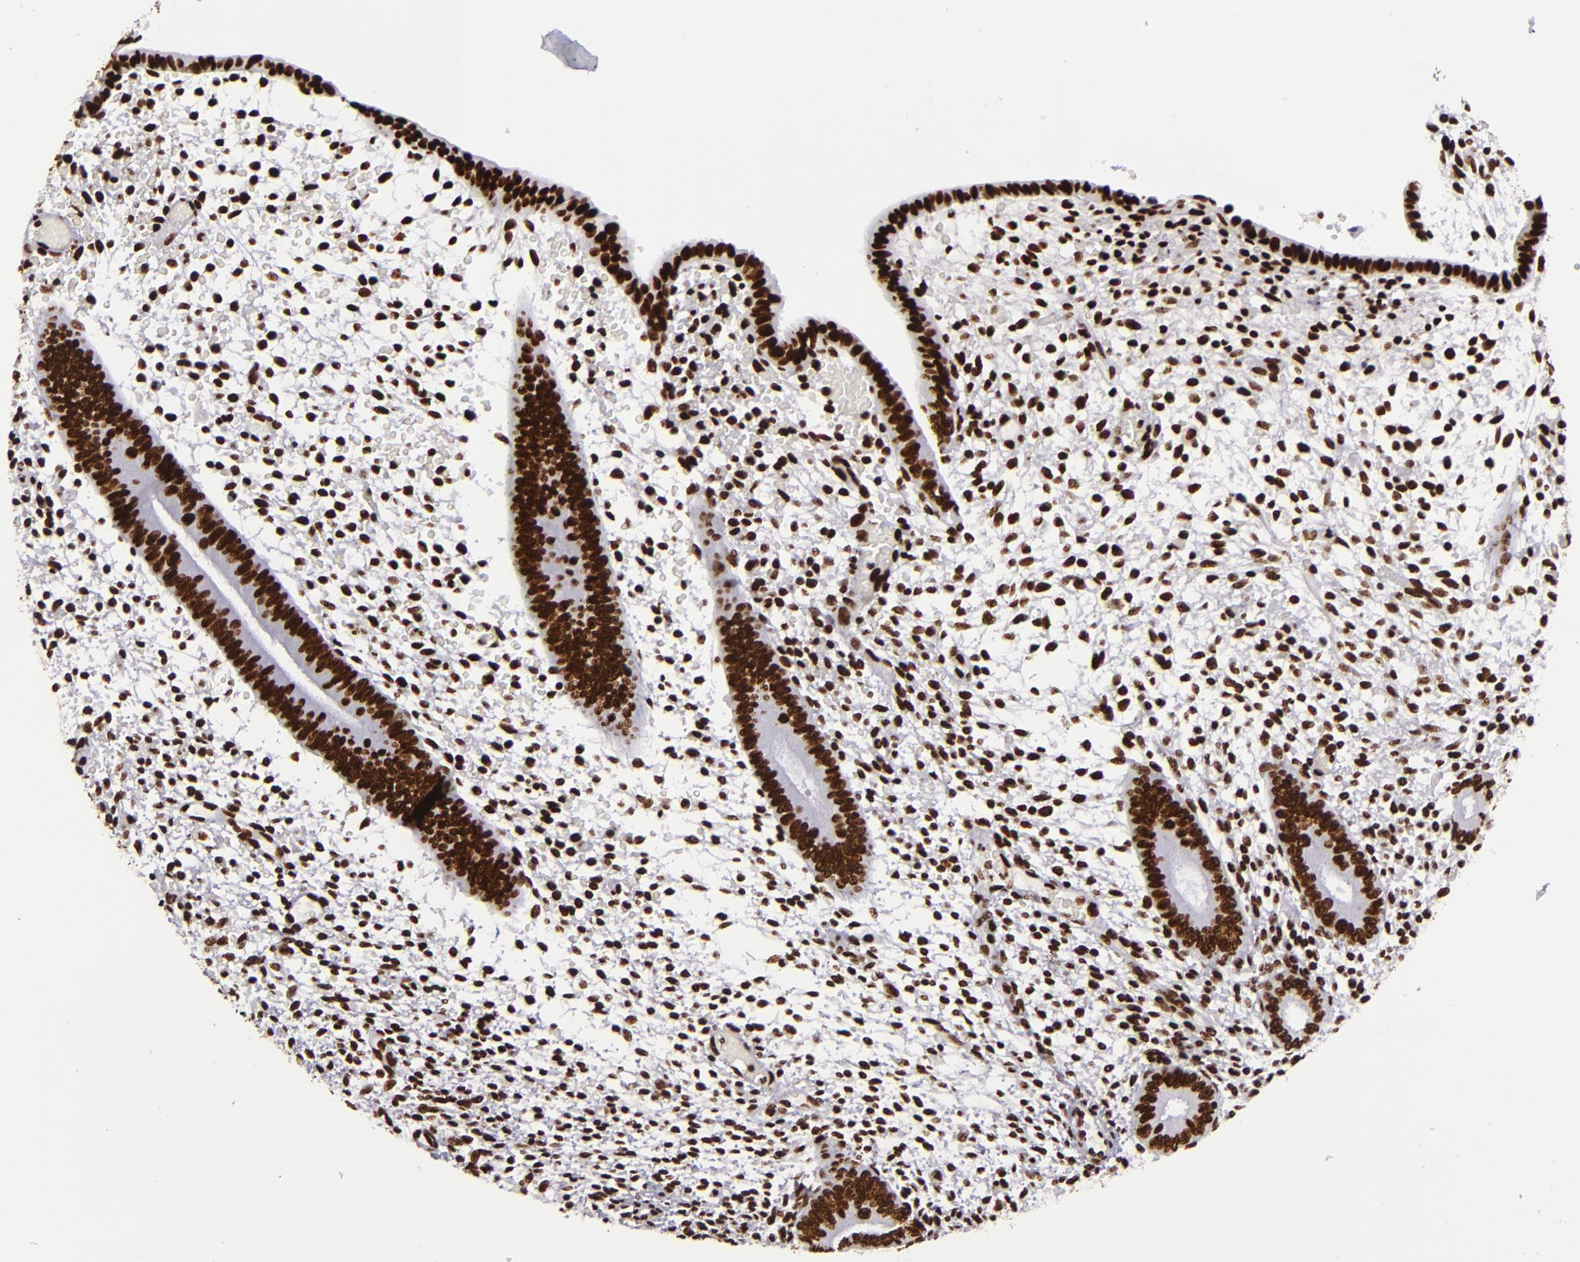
{"staining": {"intensity": "strong", "quantity": ">75%", "location": "nuclear"}, "tissue": "endometrium", "cell_type": "Cells in endometrial stroma", "image_type": "normal", "snomed": [{"axis": "morphology", "description": "Normal tissue, NOS"}, {"axis": "topography", "description": "Endometrium"}], "caption": "Protein staining shows strong nuclear staining in about >75% of cells in endometrial stroma in benign endometrium. The staining is performed using DAB brown chromogen to label protein expression. The nuclei are counter-stained blue using hematoxylin.", "gene": "SAFB", "patient": {"sex": "female", "age": 42}}